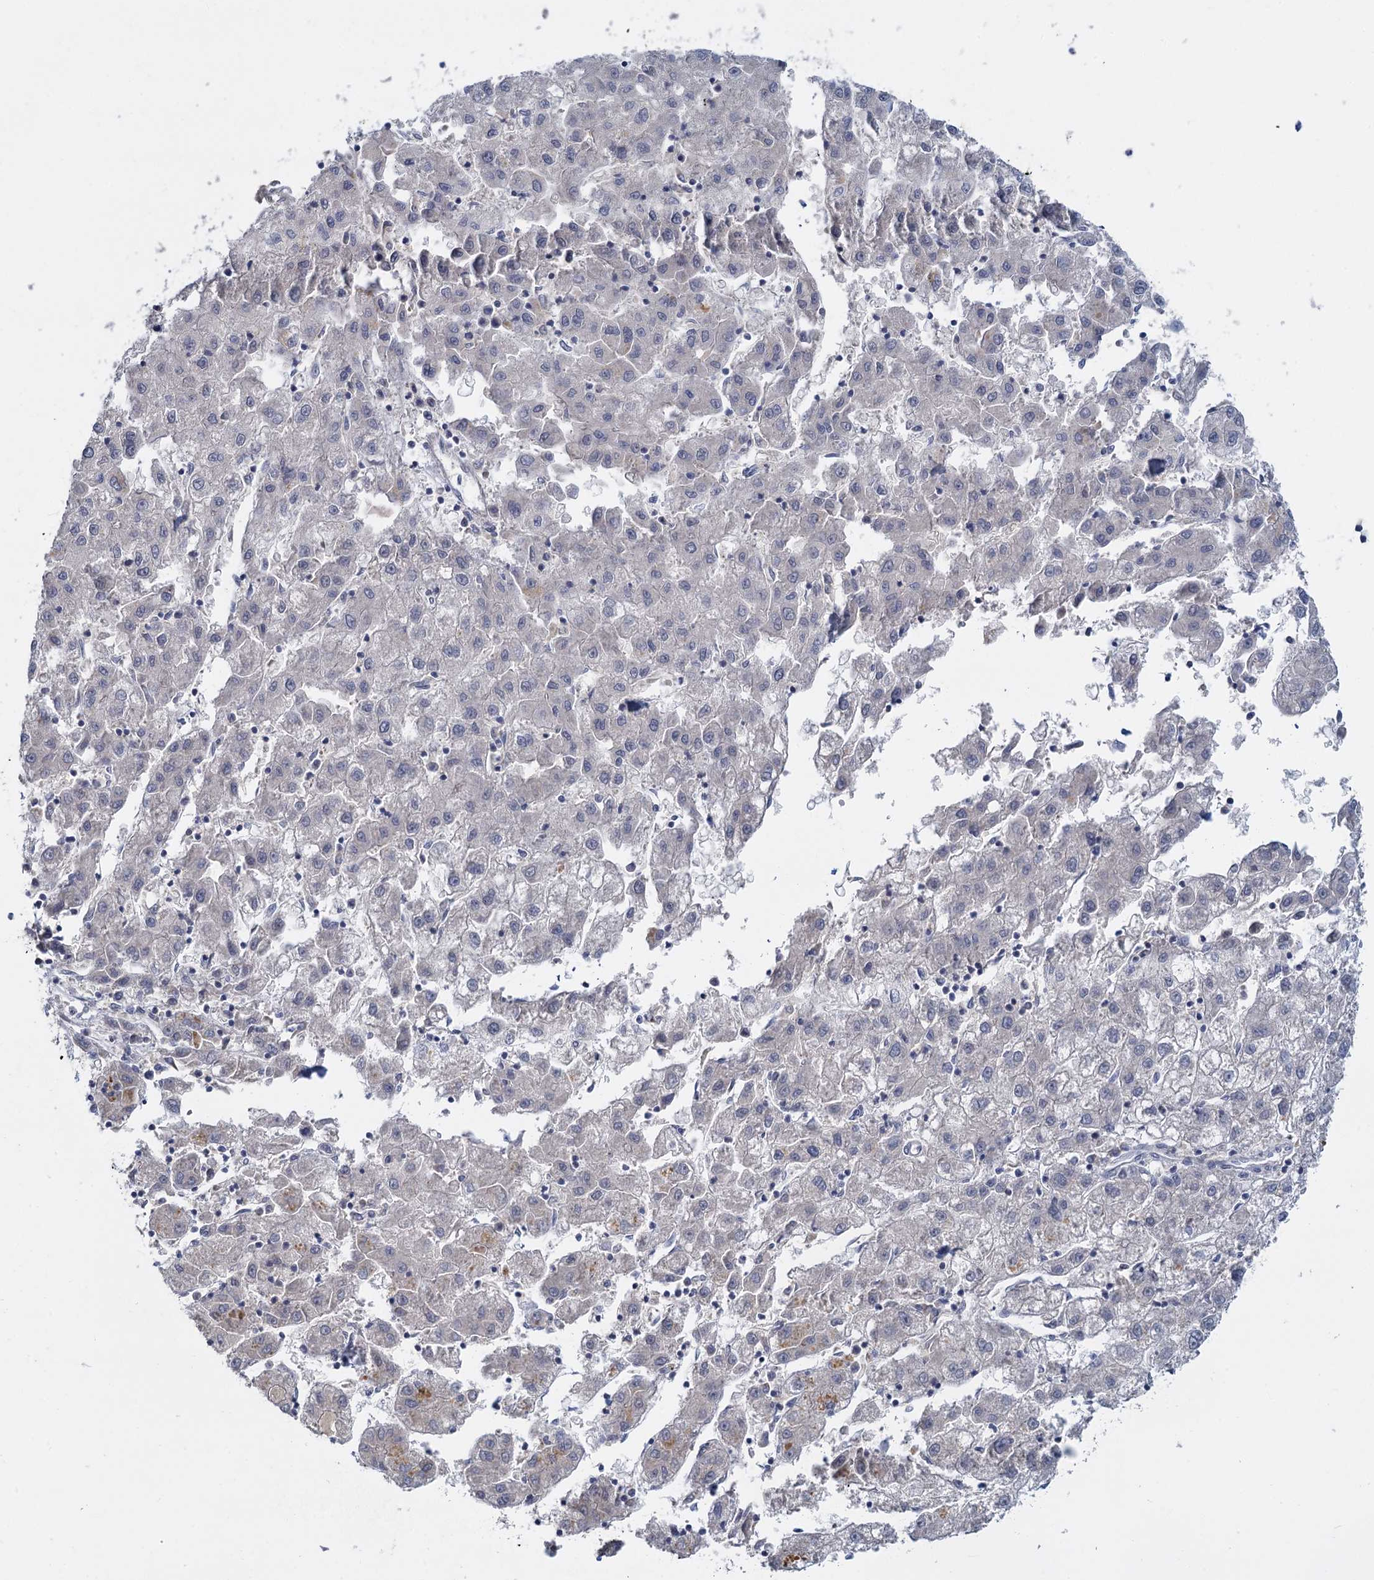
{"staining": {"intensity": "negative", "quantity": "none", "location": "none"}, "tissue": "liver cancer", "cell_type": "Tumor cells", "image_type": "cancer", "snomed": [{"axis": "morphology", "description": "Carcinoma, Hepatocellular, NOS"}, {"axis": "topography", "description": "Liver"}], "caption": "The immunohistochemistry (IHC) photomicrograph has no significant positivity in tumor cells of liver hepatocellular carcinoma tissue.", "gene": "ACSM3", "patient": {"sex": "male", "age": 72}}